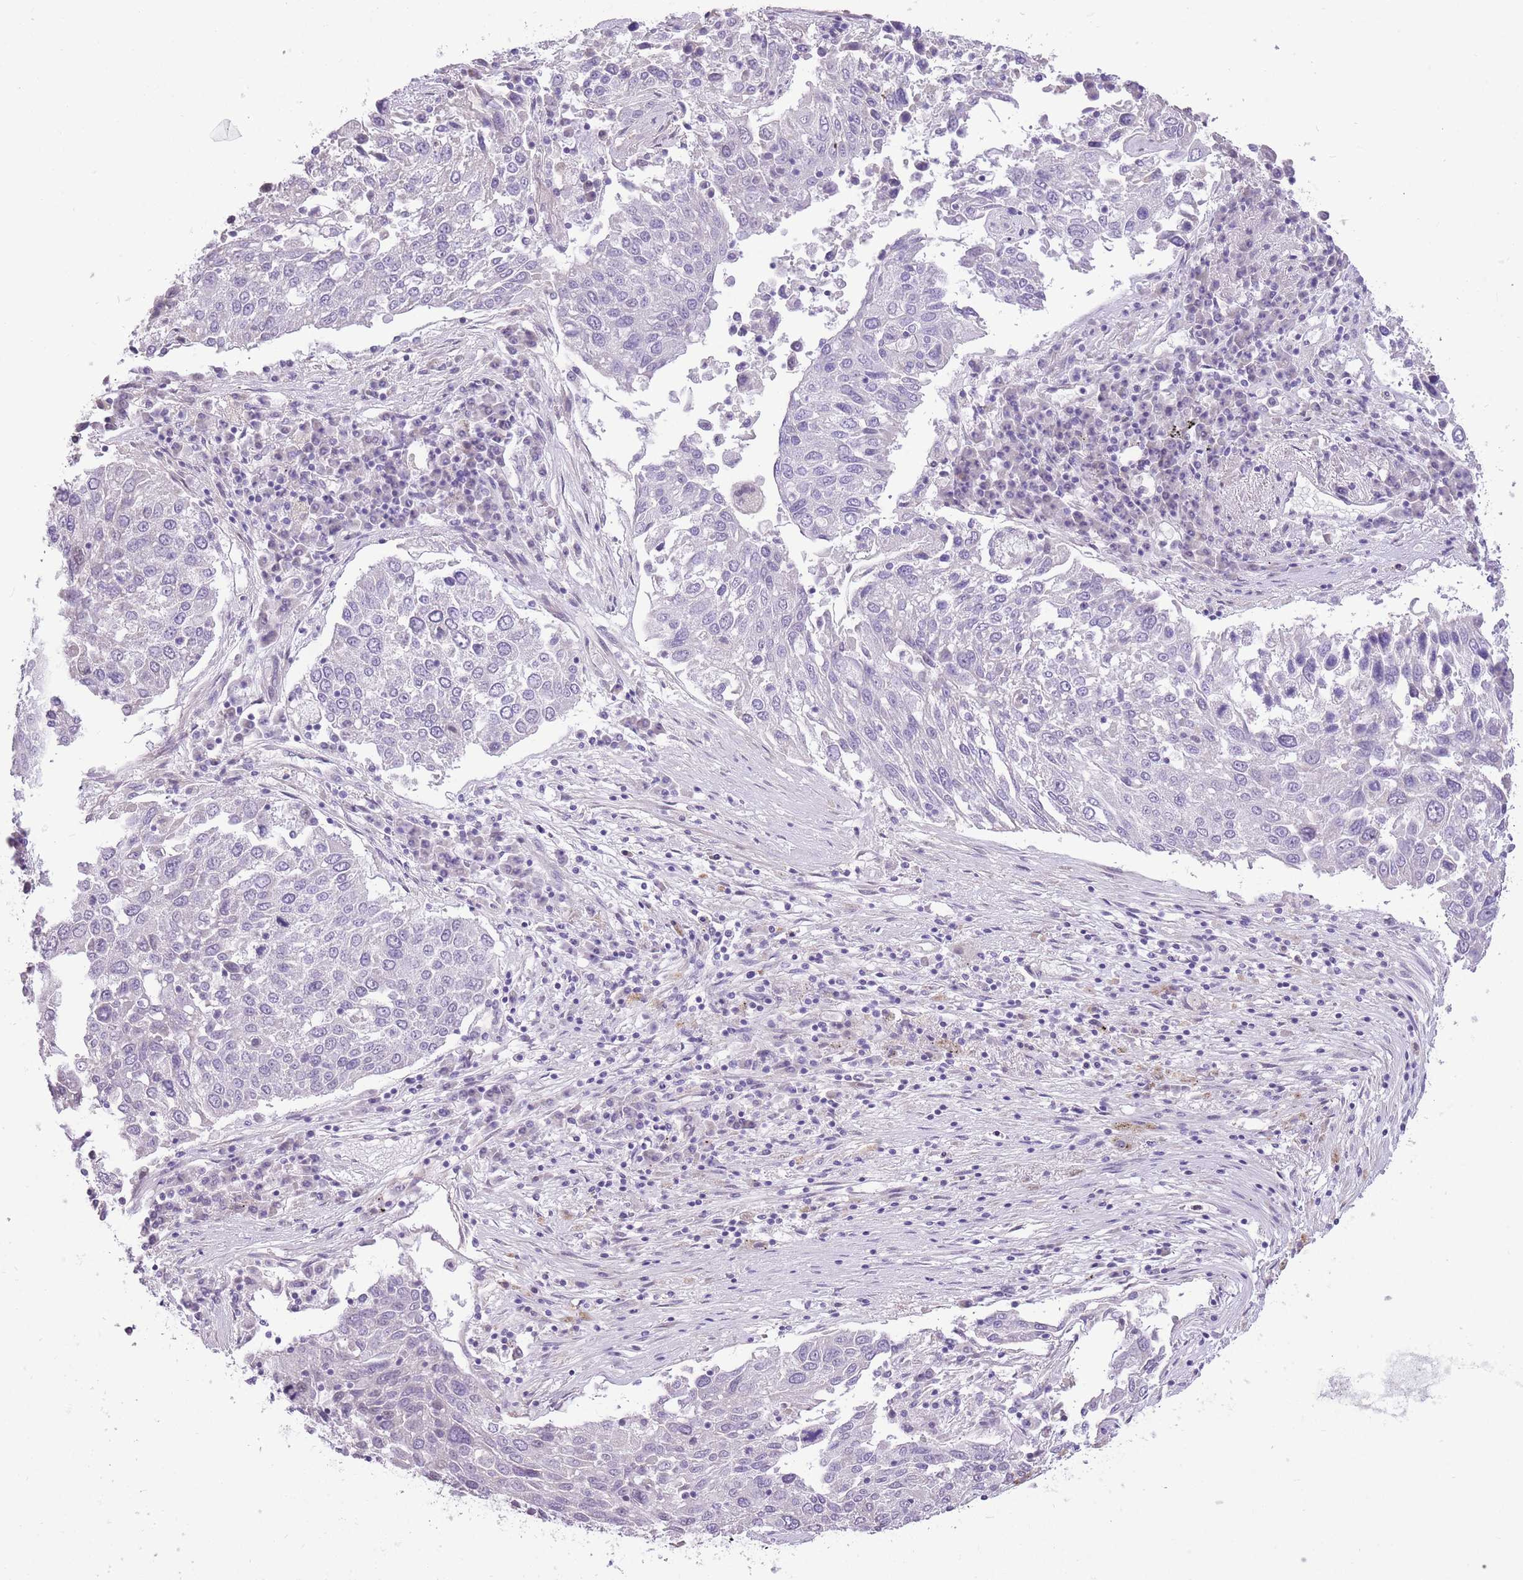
{"staining": {"intensity": "negative", "quantity": "none", "location": "none"}, "tissue": "lung cancer", "cell_type": "Tumor cells", "image_type": "cancer", "snomed": [{"axis": "morphology", "description": "Squamous cell carcinoma, NOS"}, {"axis": "topography", "description": "Lung"}], "caption": "A high-resolution histopathology image shows IHC staining of lung cancer (squamous cell carcinoma), which displays no significant expression in tumor cells.", "gene": "WDR70", "patient": {"sex": "male", "age": 65}}